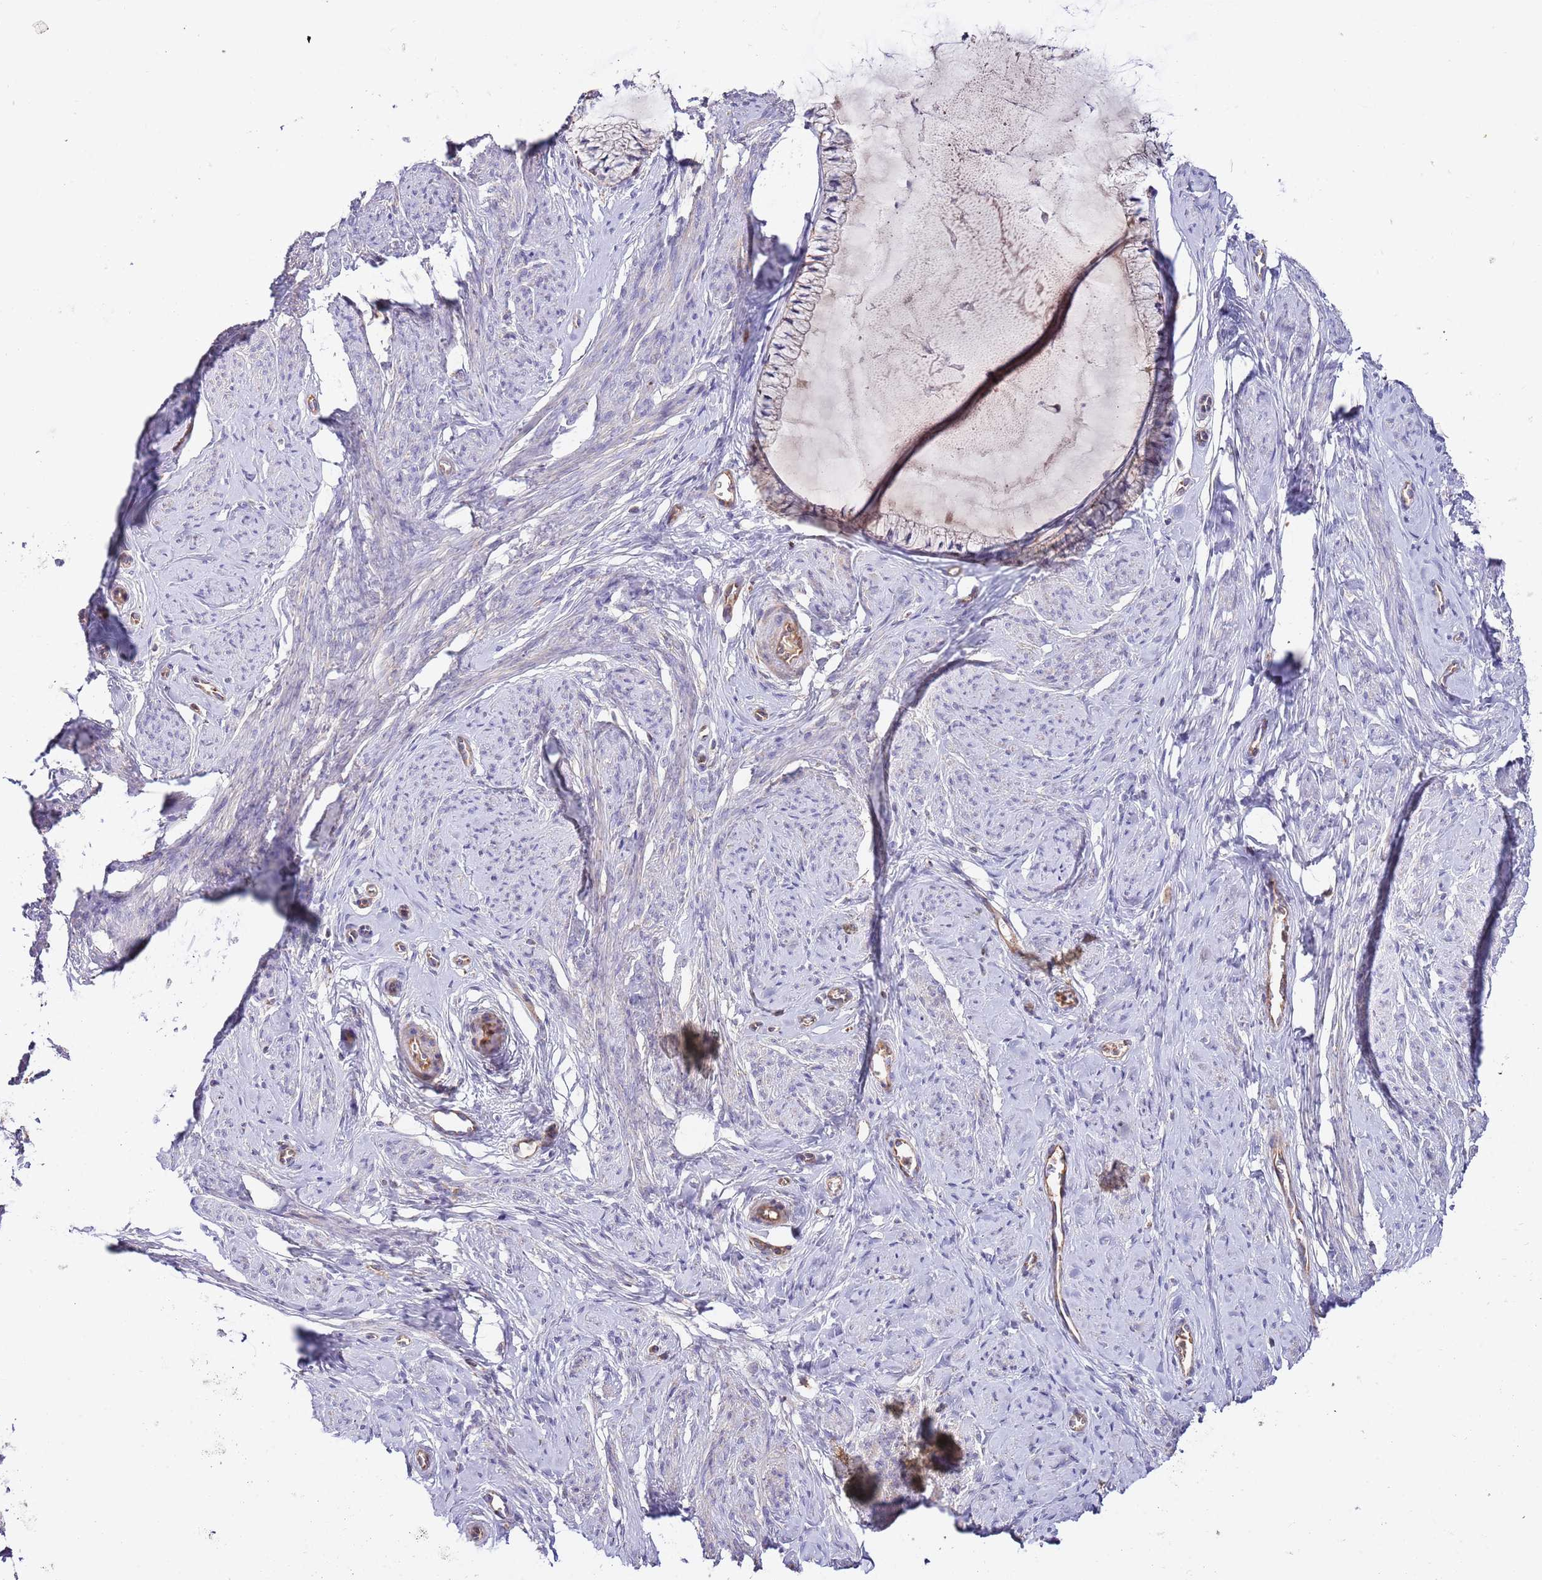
{"staining": {"intensity": "moderate", "quantity": "25%-75%", "location": "cytoplasmic/membranous"}, "tissue": "cervix", "cell_type": "Glandular cells", "image_type": "normal", "snomed": [{"axis": "morphology", "description": "Normal tissue, NOS"}, {"axis": "topography", "description": "Cervix"}], "caption": "This photomicrograph exhibits immunohistochemistry staining of normal cervix, with medium moderate cytoplasmic/membranous staining in about 25%-75% of glandular cells.", "gene": "DOCK6", "patient": {"sex": "female", "age": 42}}